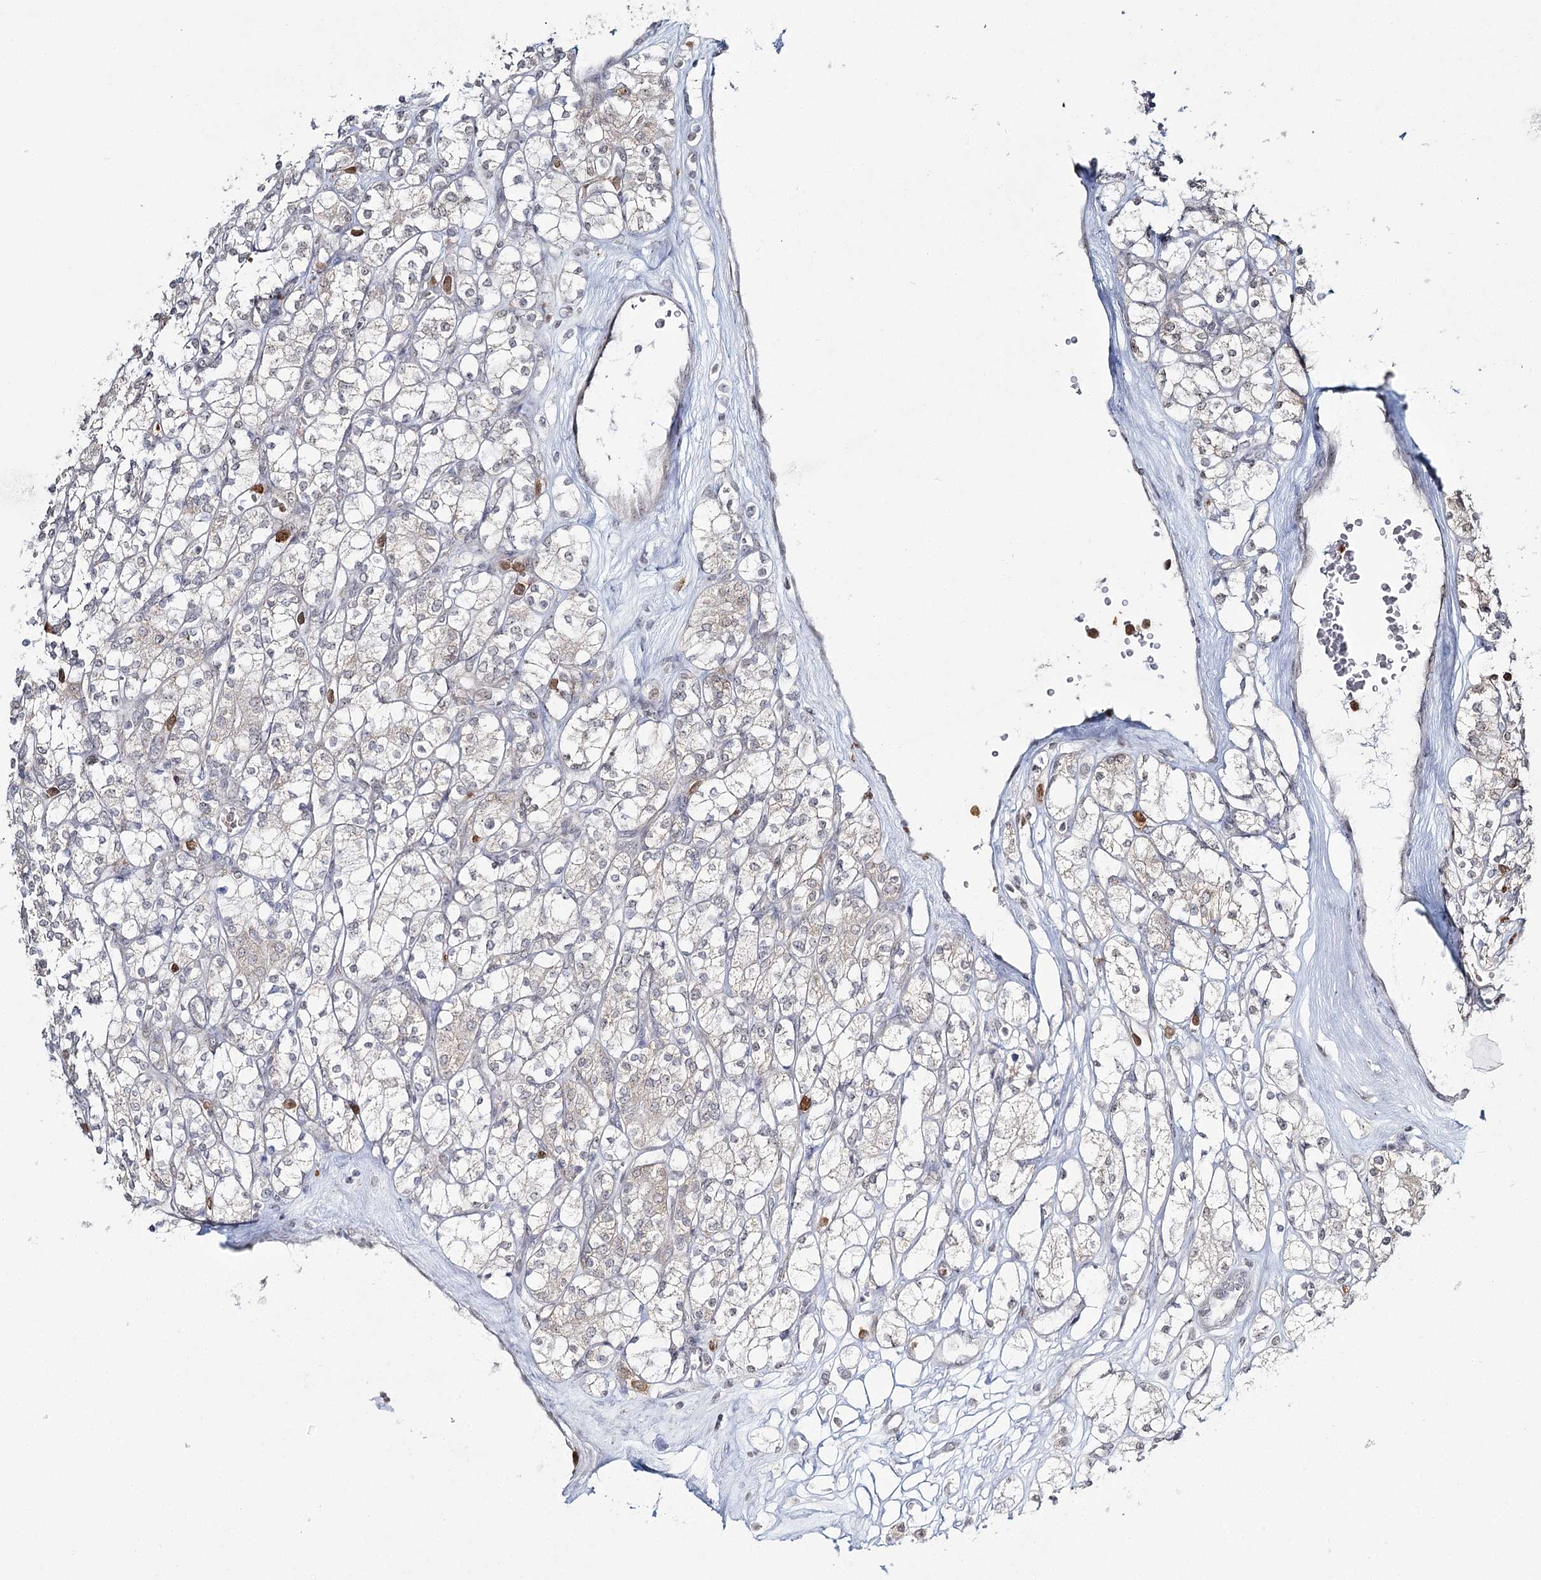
{"staining": {"intensity": "negative", "quantity": "none", "location": "none"}, "tissue": "renal cancer", "cell_type": "Tumor cells", "image_type": "cancer", "snomed": [{"axis": "morphology", "description": "Adenocarcinoma, NOS"}, {"axis": "topography", "description": "Kidney"}], "caption": "This image is of renal cancer stained with immunohistochemistry (IHC) to label a protein in brown with the nuclei are counter-stained blue. There is no staining in tumor cells.", "gene": "ATAD1", "patient": {"sex": "male", "age": 77}}